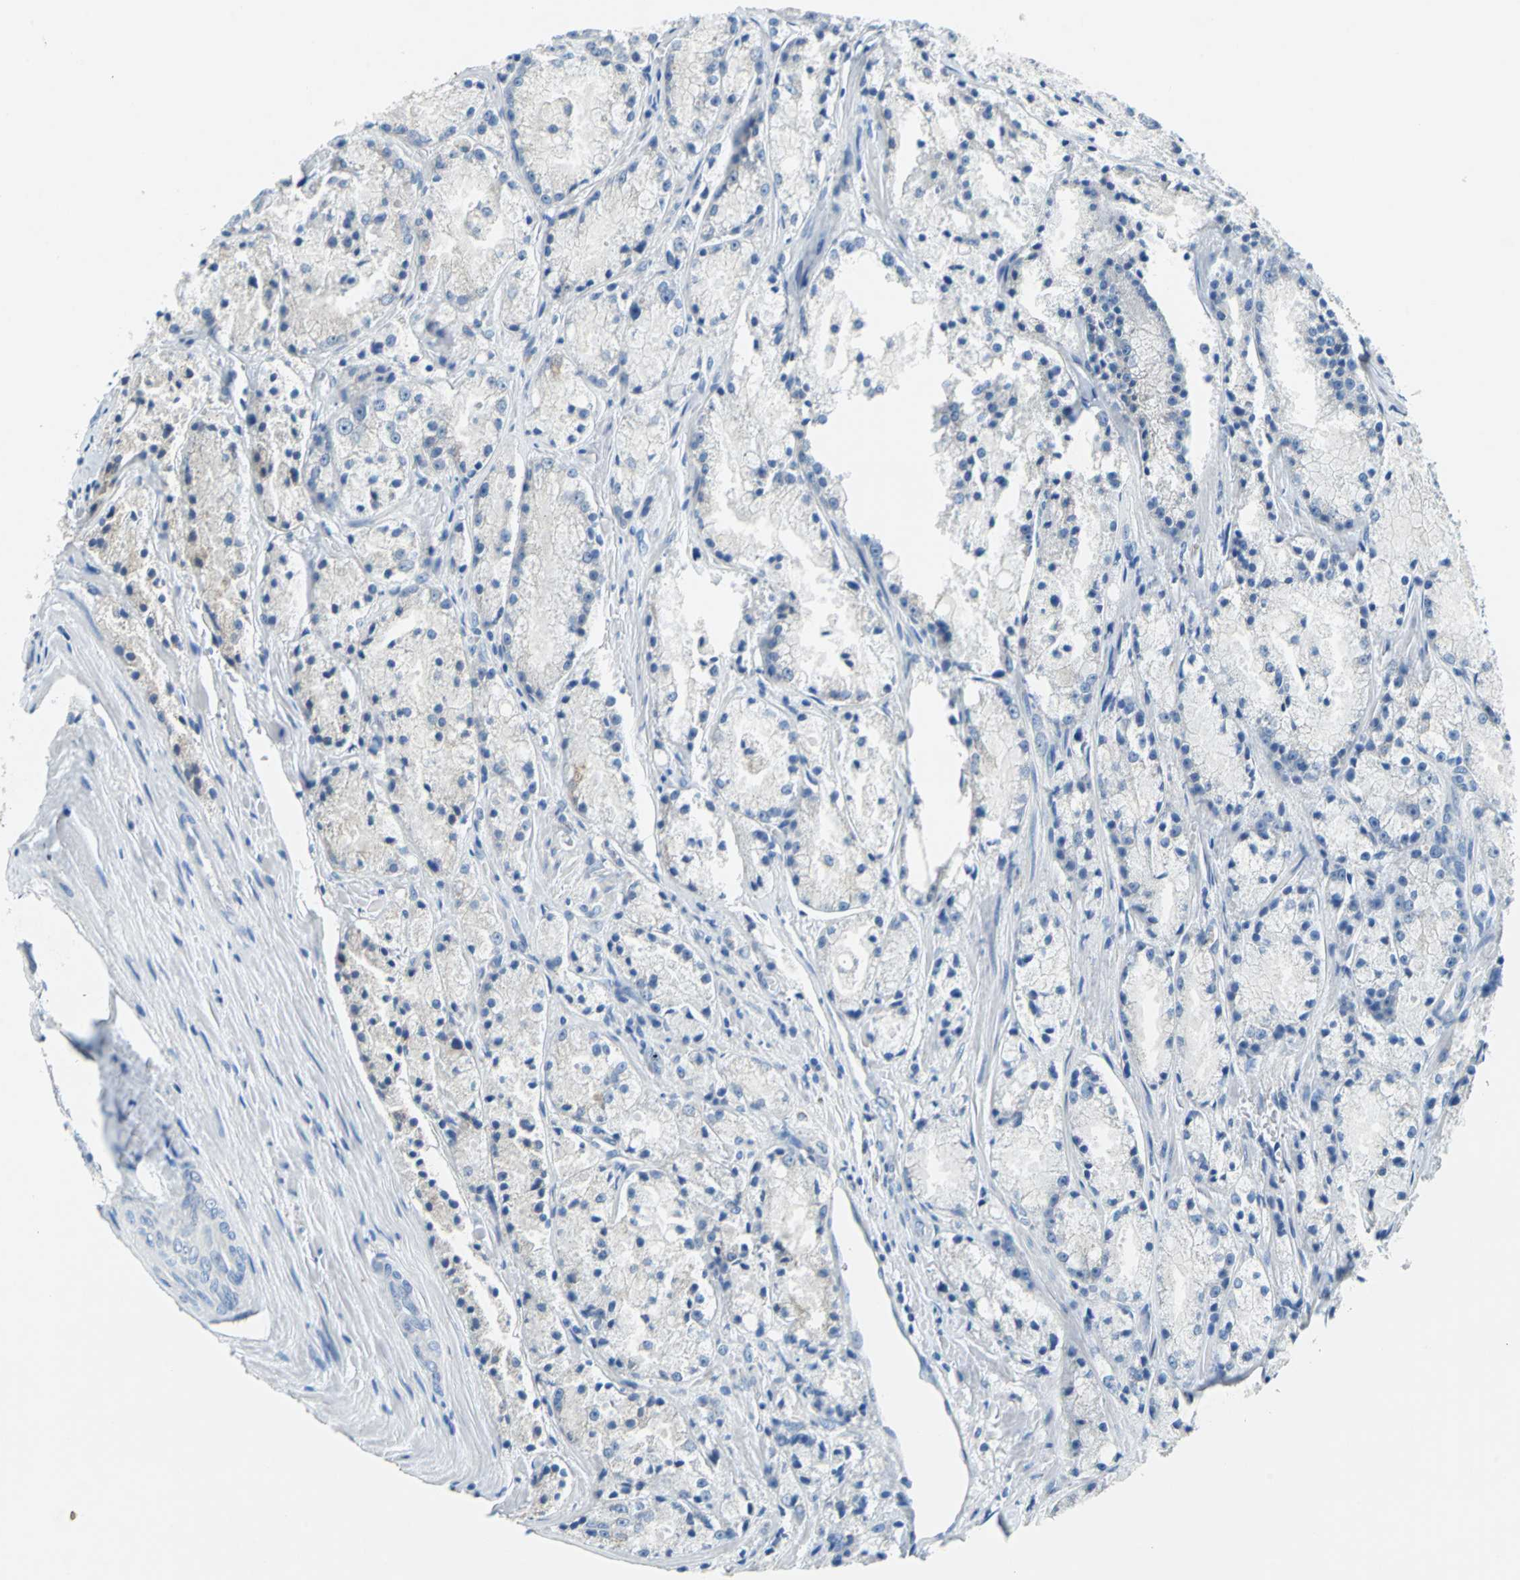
{"staining": {"intensity": "negative", "quantity": "none", "location": "none"}, "tissue": "prostate cancer", "cell_type": "Tumor cells", "image_type": "cancer", "snomed": [{"axis": "morphology", "description": "Adenocarcinoma, Low grade"}, {"axis": "topography", "description": "Prostate"}], "caption": "IHC micrograph of human prostate cancer (adenocarcinoma (low-grade)) stained for a protein (brown), which exhibits no expression in tumor cells.", "gene": "TEX264", "patient": {"sex": "male", "age": 64}}